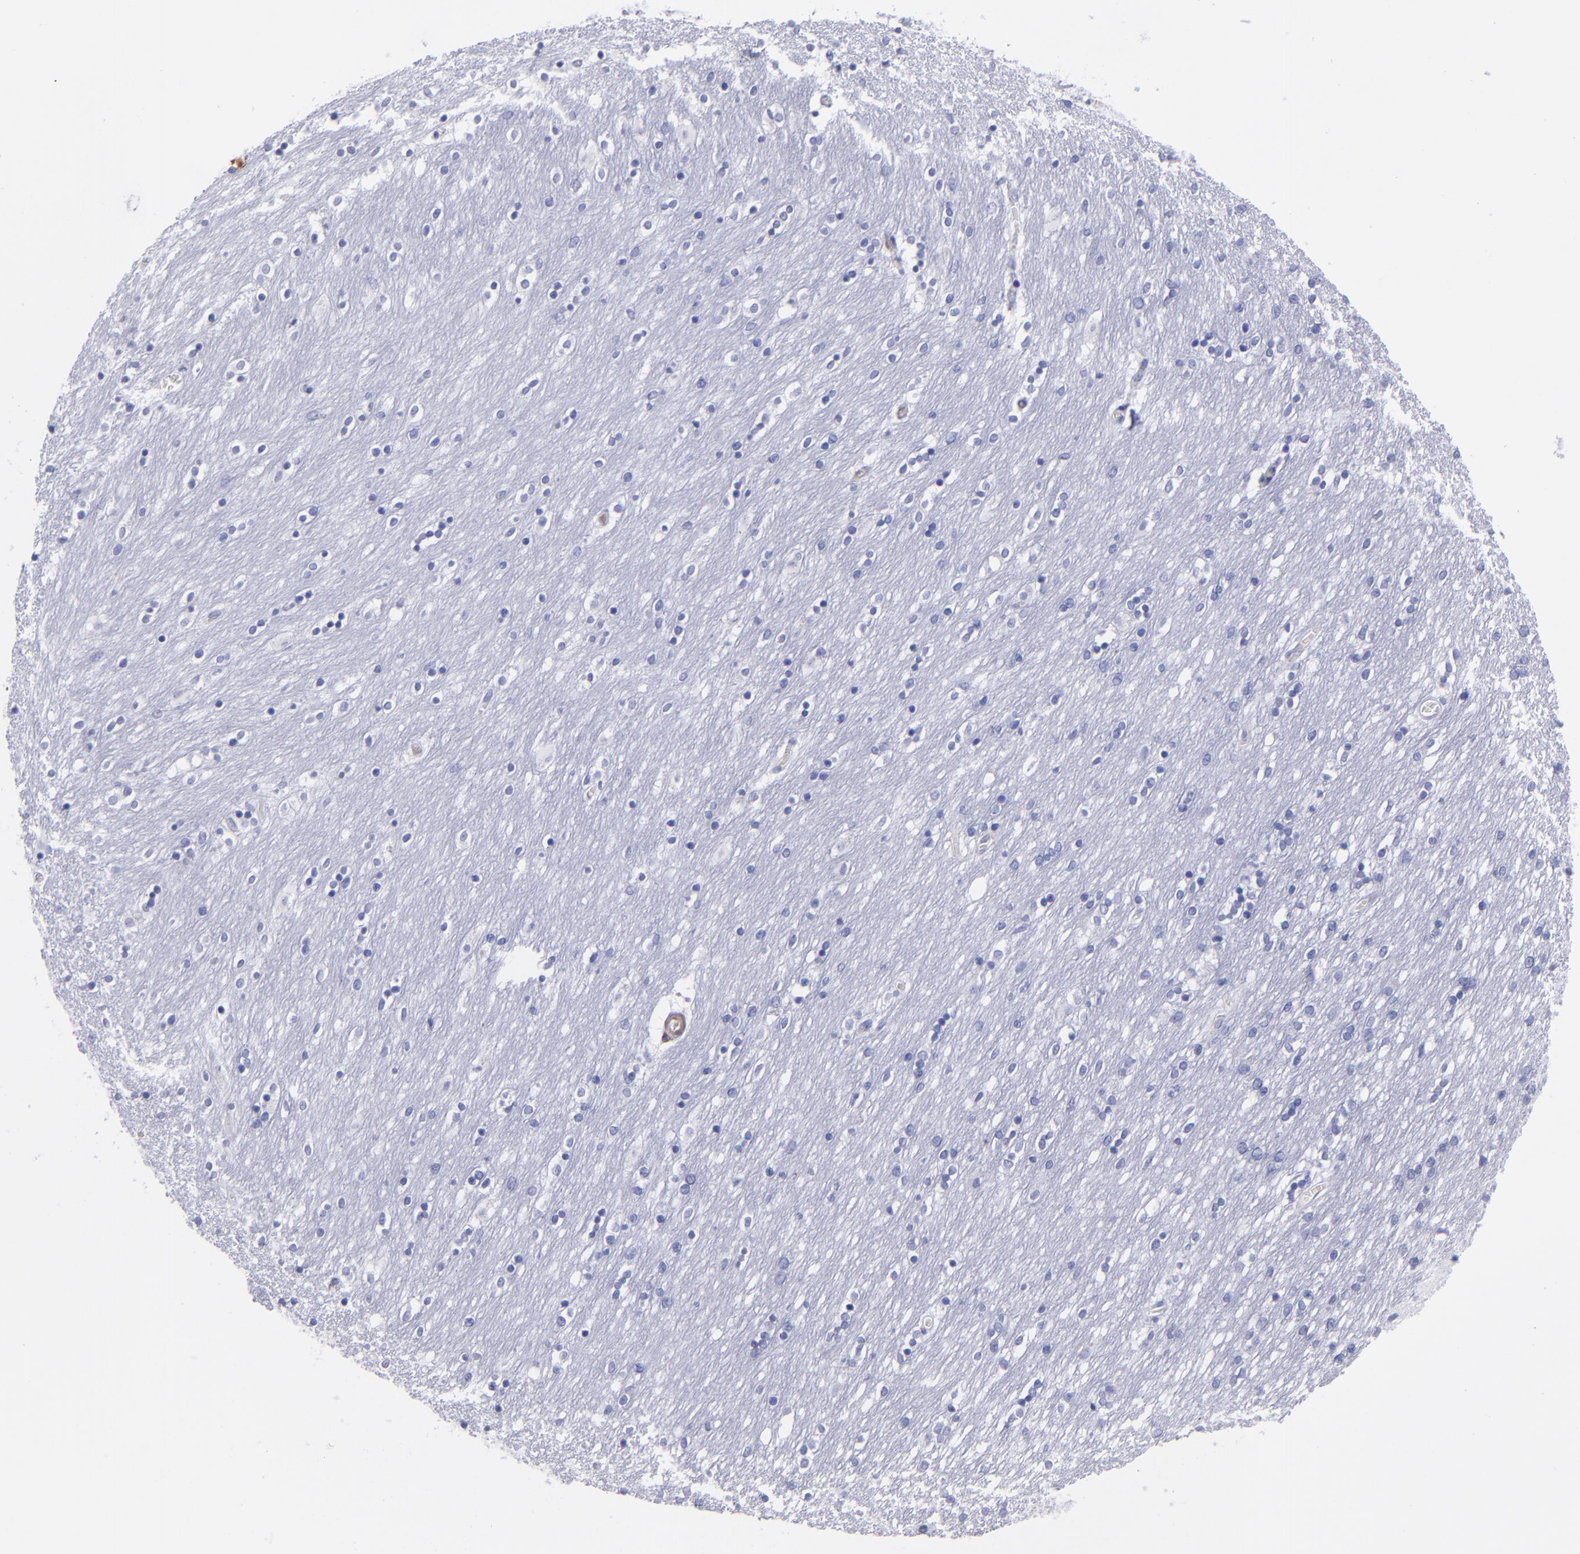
{"staining": {"intensity": "negative", "quantity": "none", "location": "none"}, "tissue": "caudate", "cell_type": "Glial cells", "image_type": "normal", "snomed": [{"axis": "morphology", "description": "Normal tissue, NOS"}, {"axis": "topography", "description": "Lateral ventricle wall"}], "caption": "A micrograph of human caudate is negative for staining in glial cells. (Stains: DAB IHC with hematoxylin counter stain, Microscopy: brightfield microscopy at high magnification).", "gene": "CD6", "patient": {"sex": "female", "age": 54}}